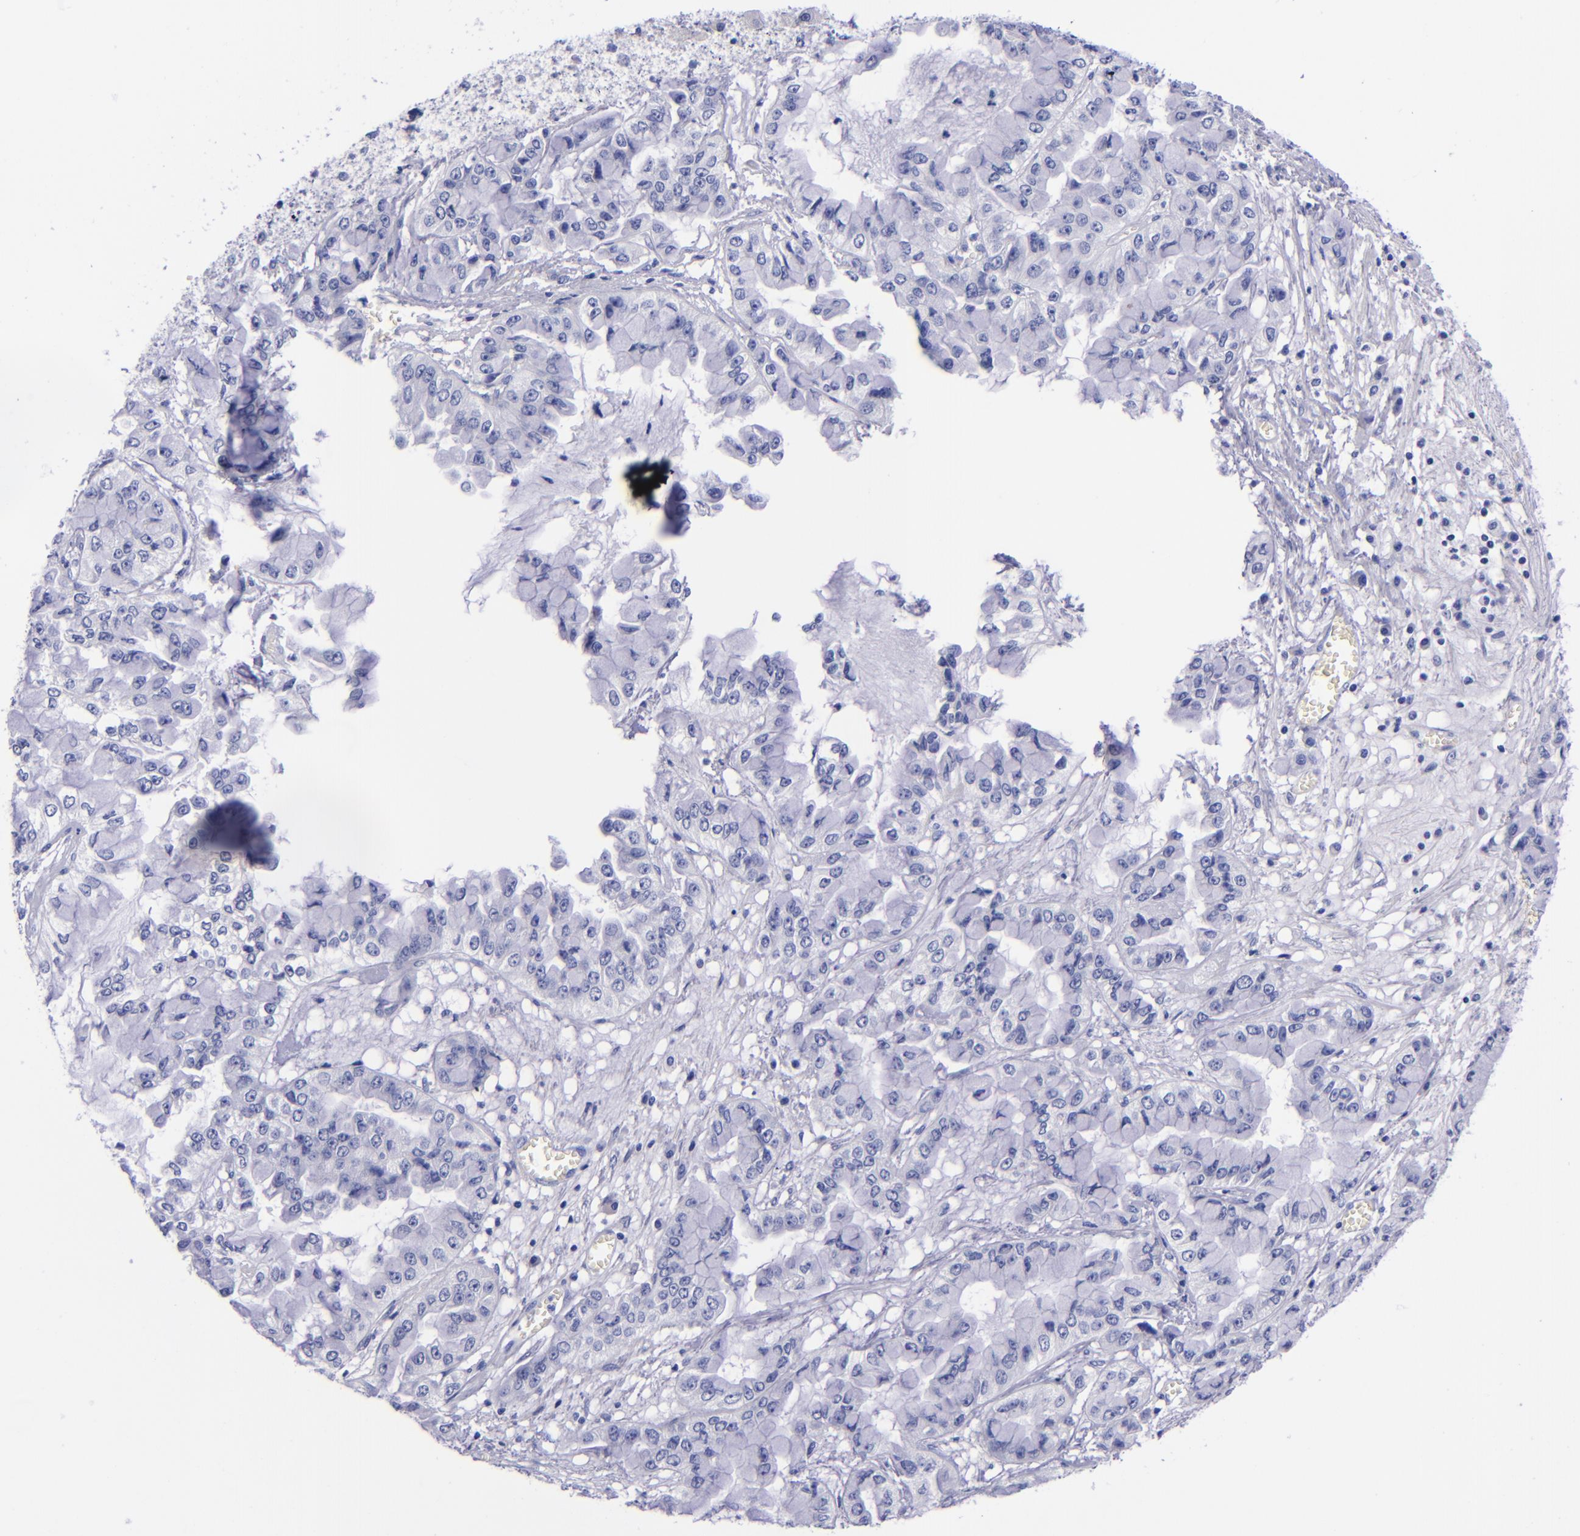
{"staining": {"intensity": "negative", "quantity": "none", "location": "none"}, "tissue": "liver cancer", "cell_type": "Tumor cells", "image_type": "cancer", "snomed": [{"axis": "morphology", "description": "Cholangiocarcinoma"}, {"axis": "topography", "description": "Liver"}], "caption": "Immunohistochemistry (IHC) histopathology image of human cholangiocarcinoma (liver) stained for a protein (brown), which demonstrates no staining in tumor cells. (DAB IHC visualized using brightfield microscopy, high magnification).", "gene": "SV2A", "patient": {"sex": "female", "age": 79}}